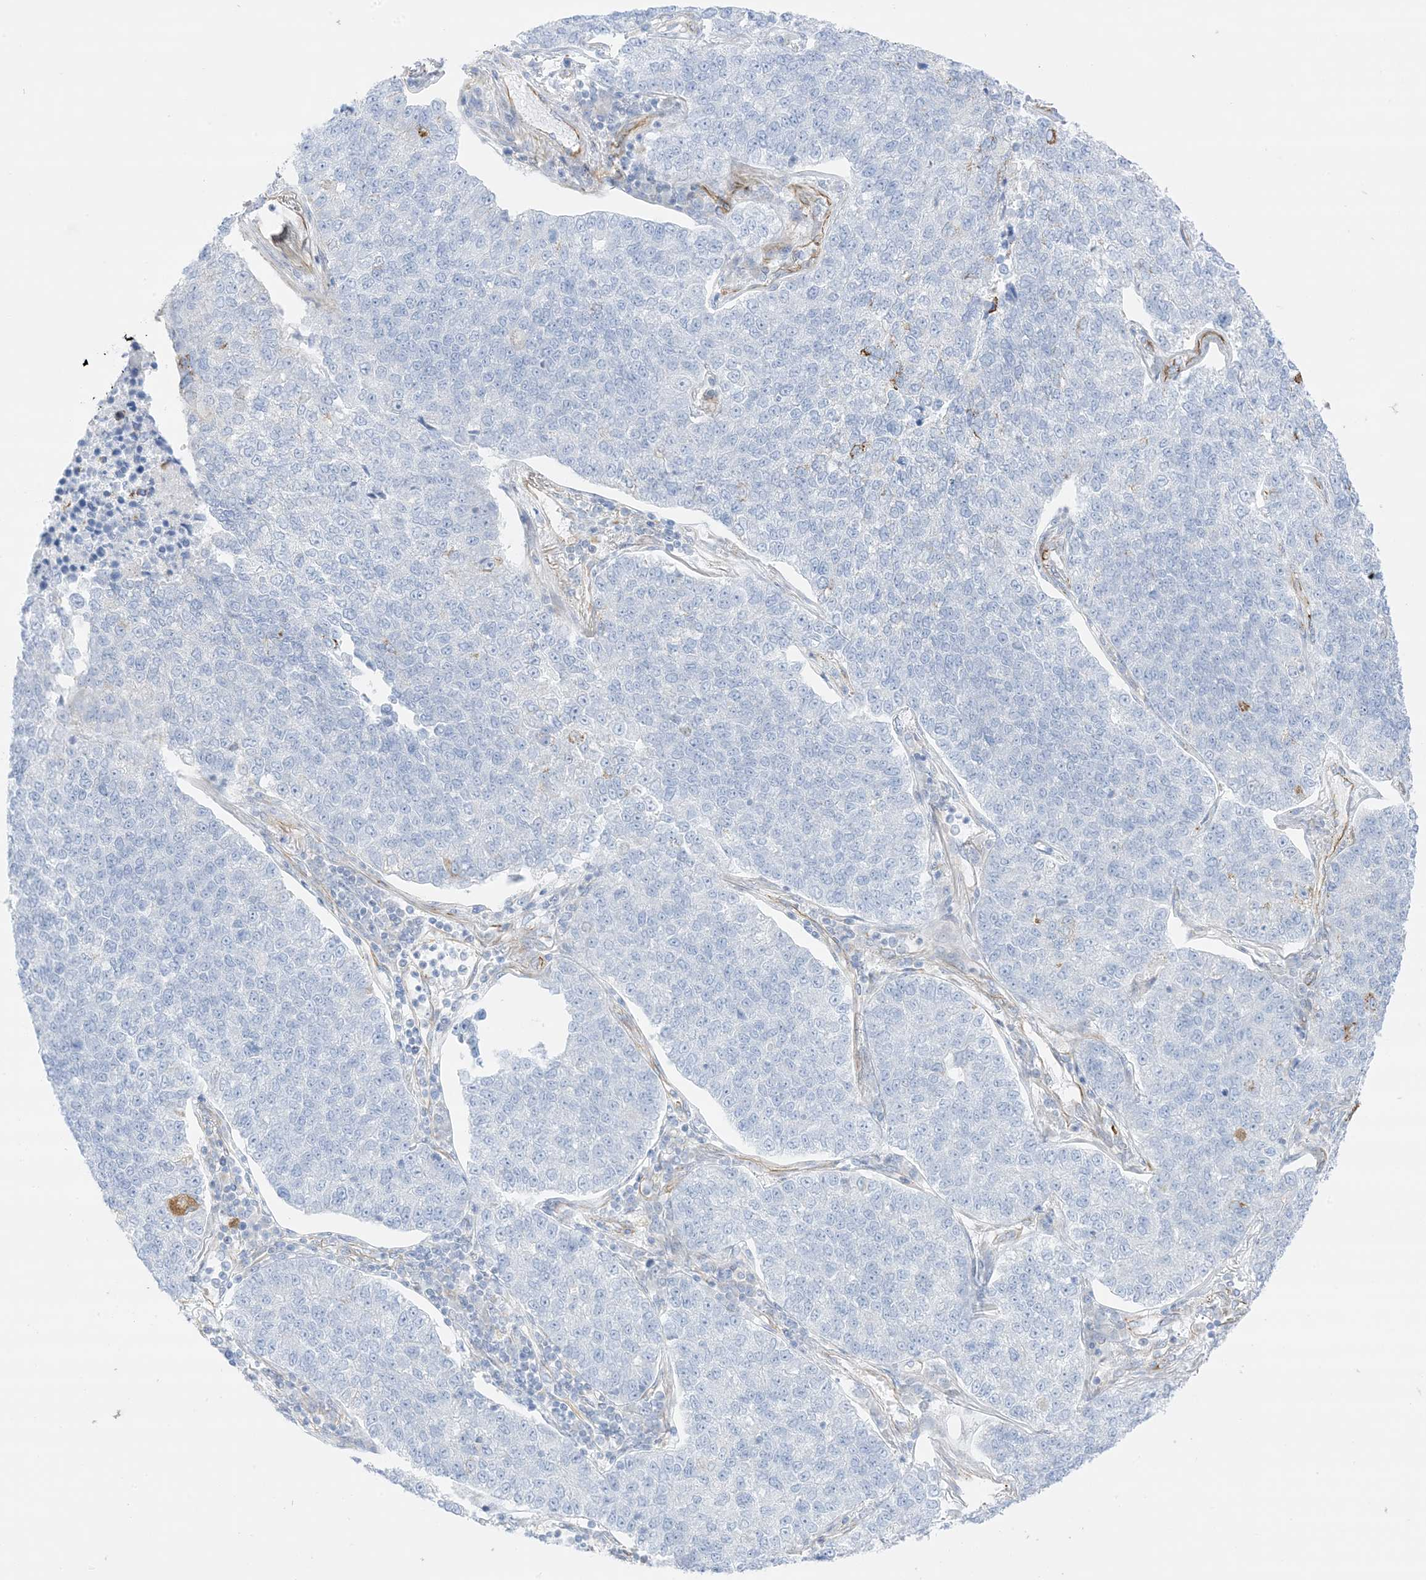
{"staining": {"intensity": "negative", "quantity": "none", "location": "none"}, "tissue": "lung cancer", "cell_type": "Tumor cells", "image_type": "cancer", "snomed": [{"axis": "morphology", "description": "Adenocarcinoma, NOS"}, {"axis": "topography", "description": "Lung"}], "caption": "Immunohistochemical staining of human lung cancer (adenocarcinoma) reveals no significant positivity in tumor cells.", "gene": "PID1", "patient": {"sex": "male", "age": 49}}